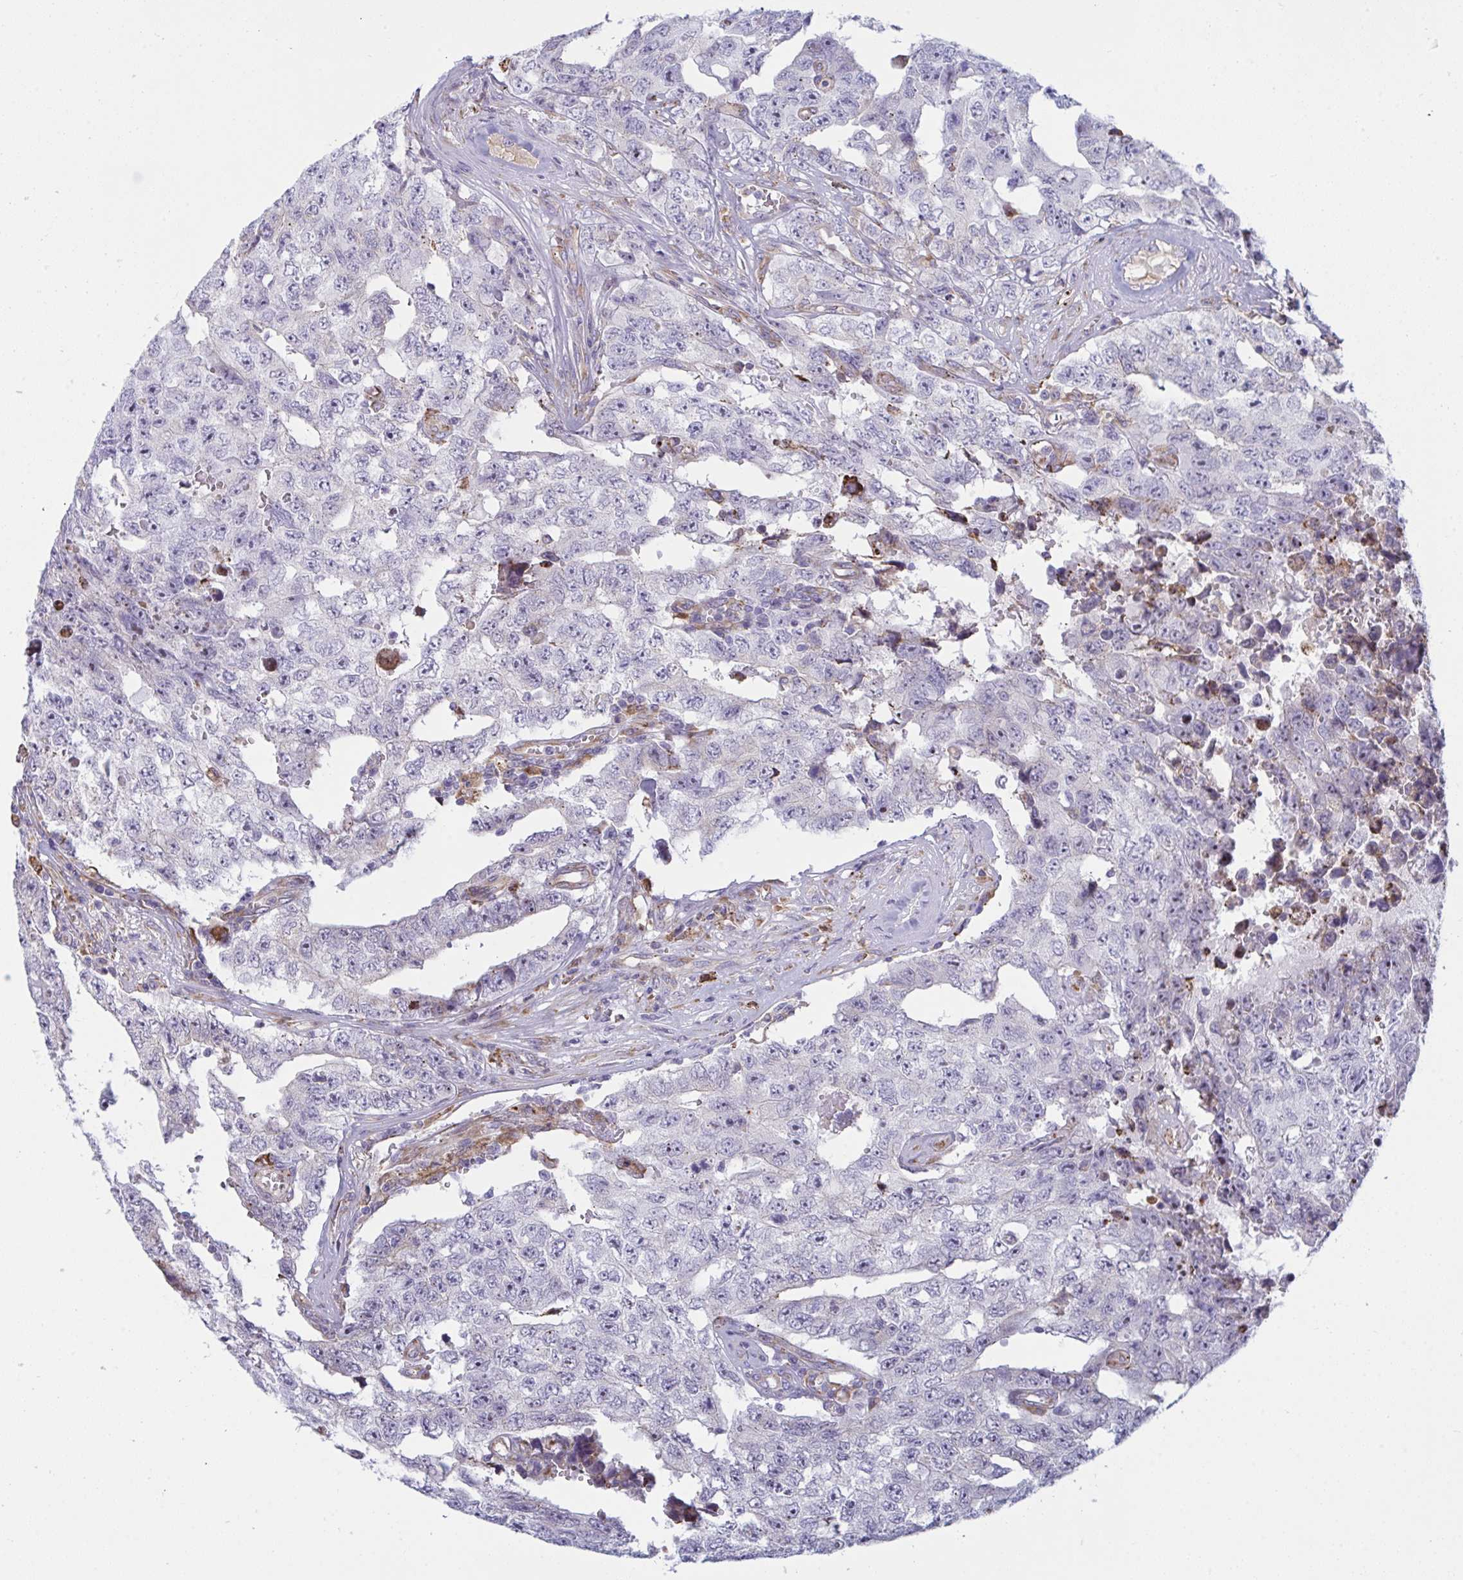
{"staining": {"intensity": "negative", "quantity": "none", "location": "none"}, "tissue": "testis cancer", "cell_type": "Tumor cells", "image_type": "cancer", "snomed": [{"axis": "morphology", "description": "Normal tissue, NOS"}, {"axis": "morphology", "description": "Carcinoma, Embryonal, NOS"}, {"axis": "topography", "description": "Testis"}, {"axis": "topography", "description": "Epididymis"}], "caption": "Protein analysis of embryonal carcinoma (testis) shows no significant positivity in tumor cells.", "gene": "MYMK", "patient": {"sex": "male", "age": 25}}